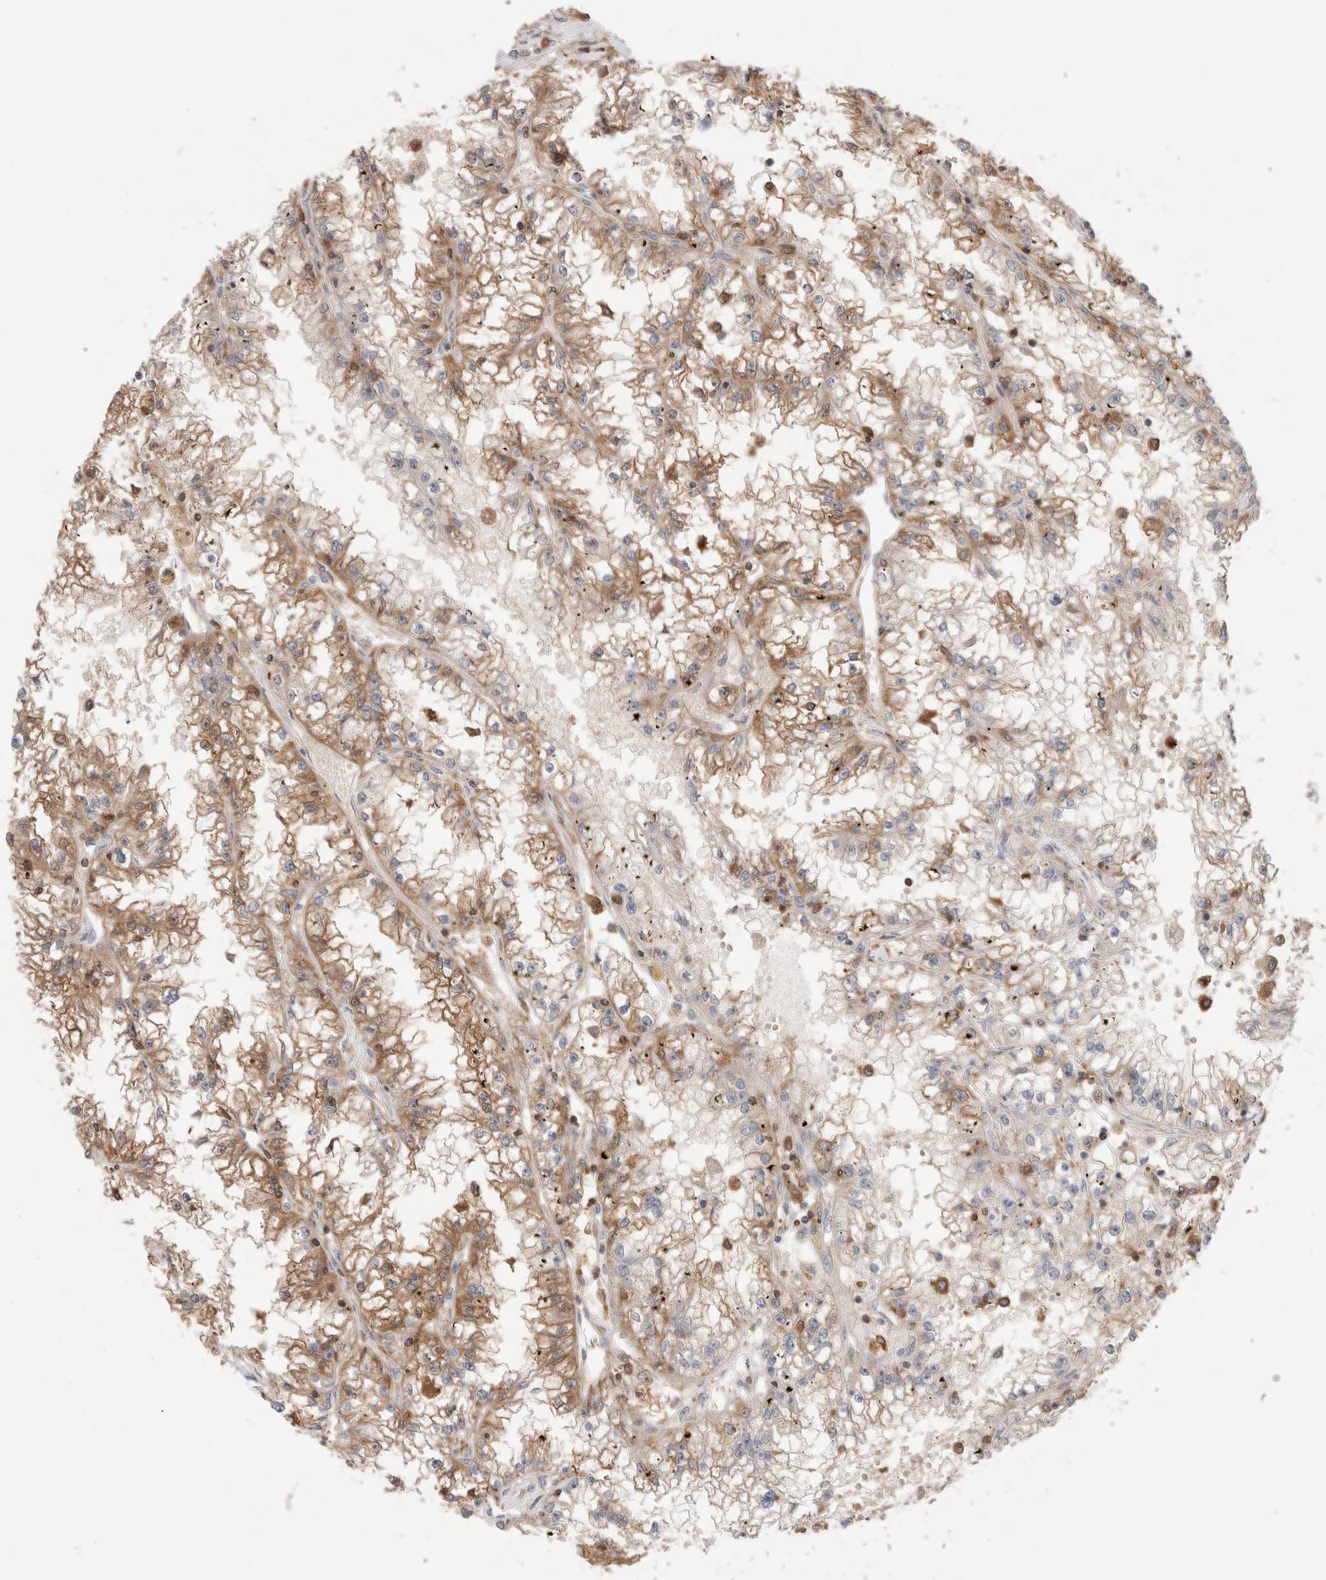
{"staining": {"intensity": "strong", "quantity": ">75%", "location": "cytoplasmic/membranous"}, "tissue": "renal cancer", "cell_type": "Tumor cells", "image_type": "cancer", "snomed": [{"axis": "morphology", "description": "Adenocarcinoma, NOS"}, {"axis": "topography", "description": "Kidney"}], "caption": "A histopathology image of renal cancer (adenocarcinoma) stained for a protein displays strong cytoplasmic/membranous brown staining in tumor cells.", "gene": "KLHL14", "patient": {"sex": "male", "age": 56}}